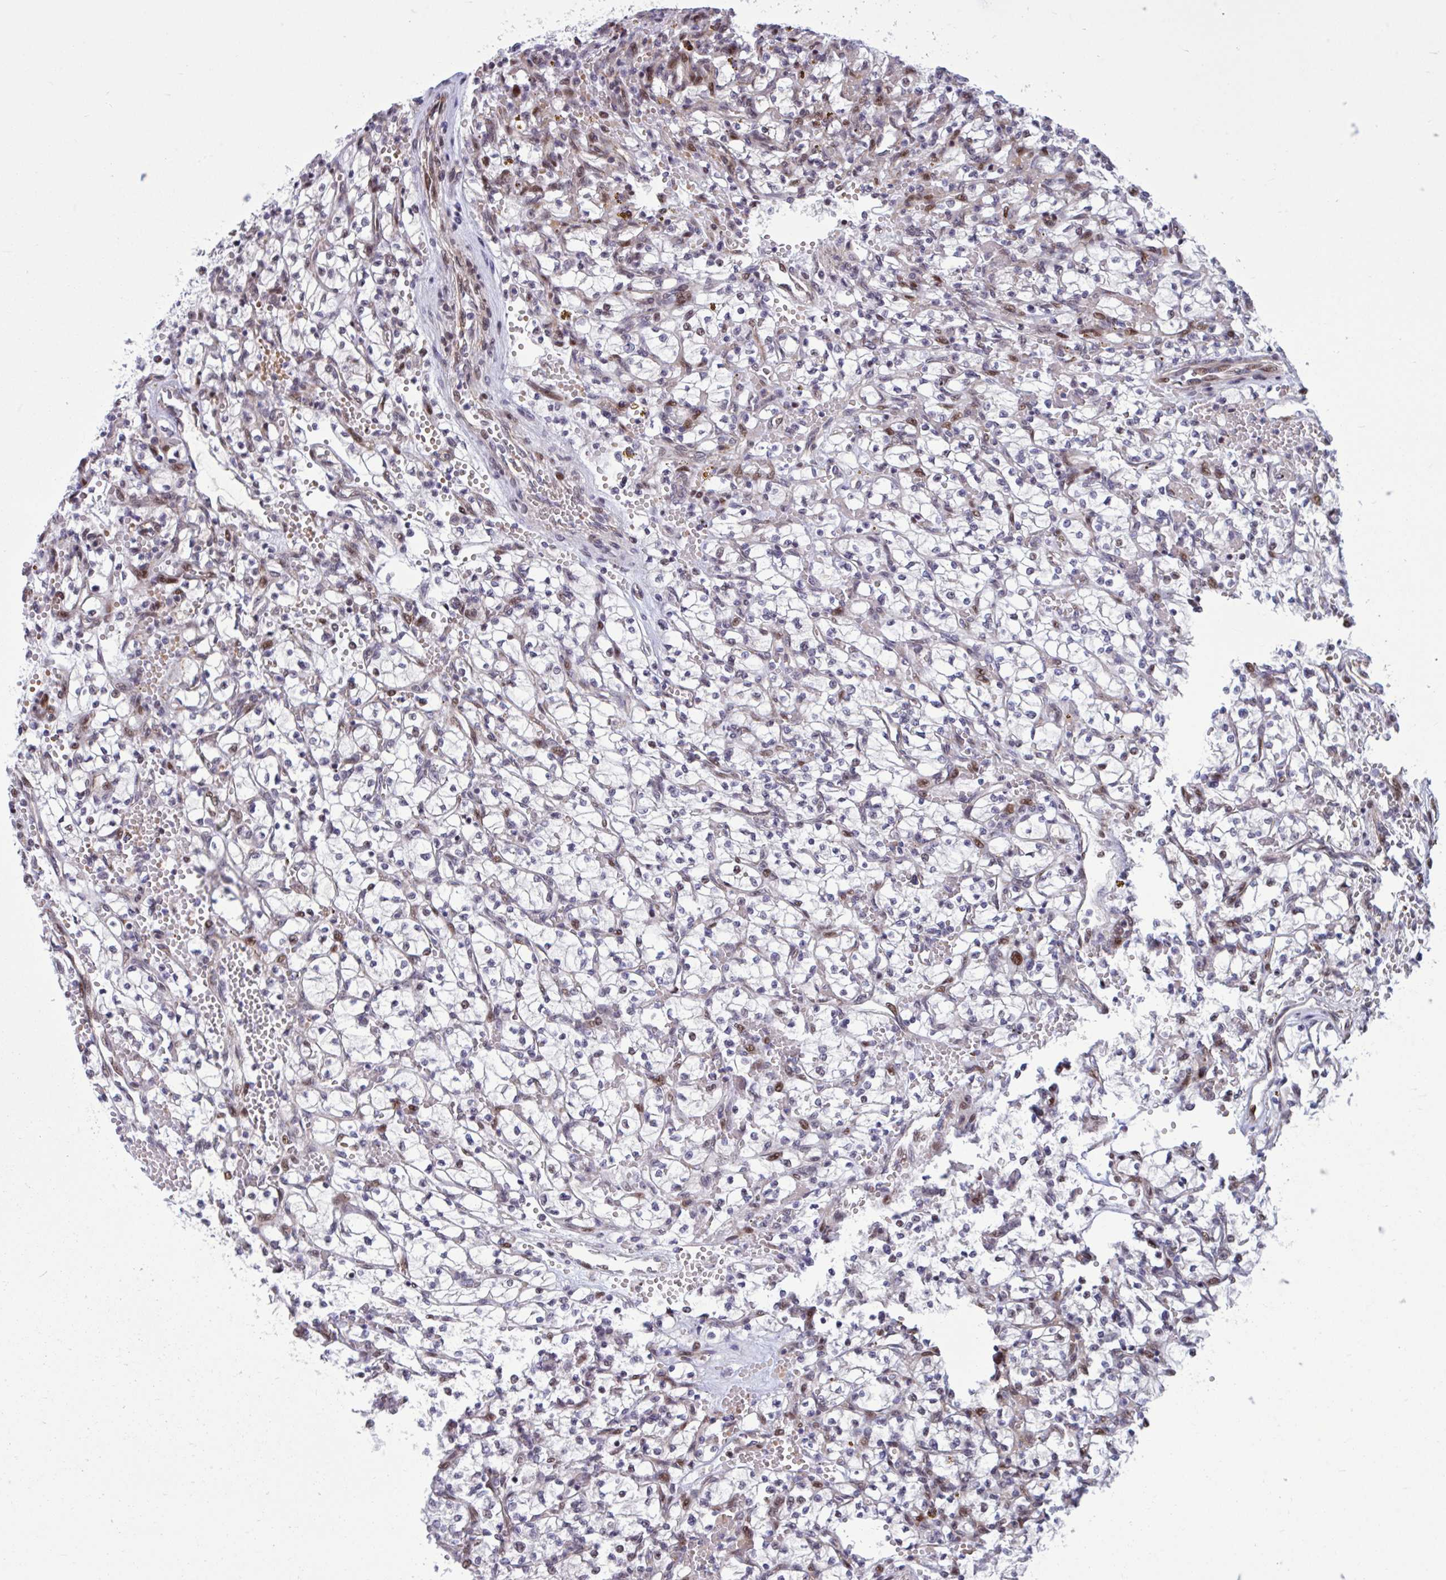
{"staining": {"intensity": "moderate", "quantity": "<25%", "location": "nuclear"}, "tissue": "renal cancer", "cell_type": "Tumor cells", "image_type": "cancer", "snomed": [{"axis": "morphology", "description": "Adenocarcinoma, NOS"}, {"axis": "topography", "description": "Kidney"}], "caption": "Immunohistochemistry (IHC) of human adenocarcinoma (renal) exhibits low levels of moderate nuclear positivity in about <25% of tumor cells. (IHC, brightfield microscopy, high magnification).", "gene": "RBL1", "patient": {"sex": "female", "age": 64}}